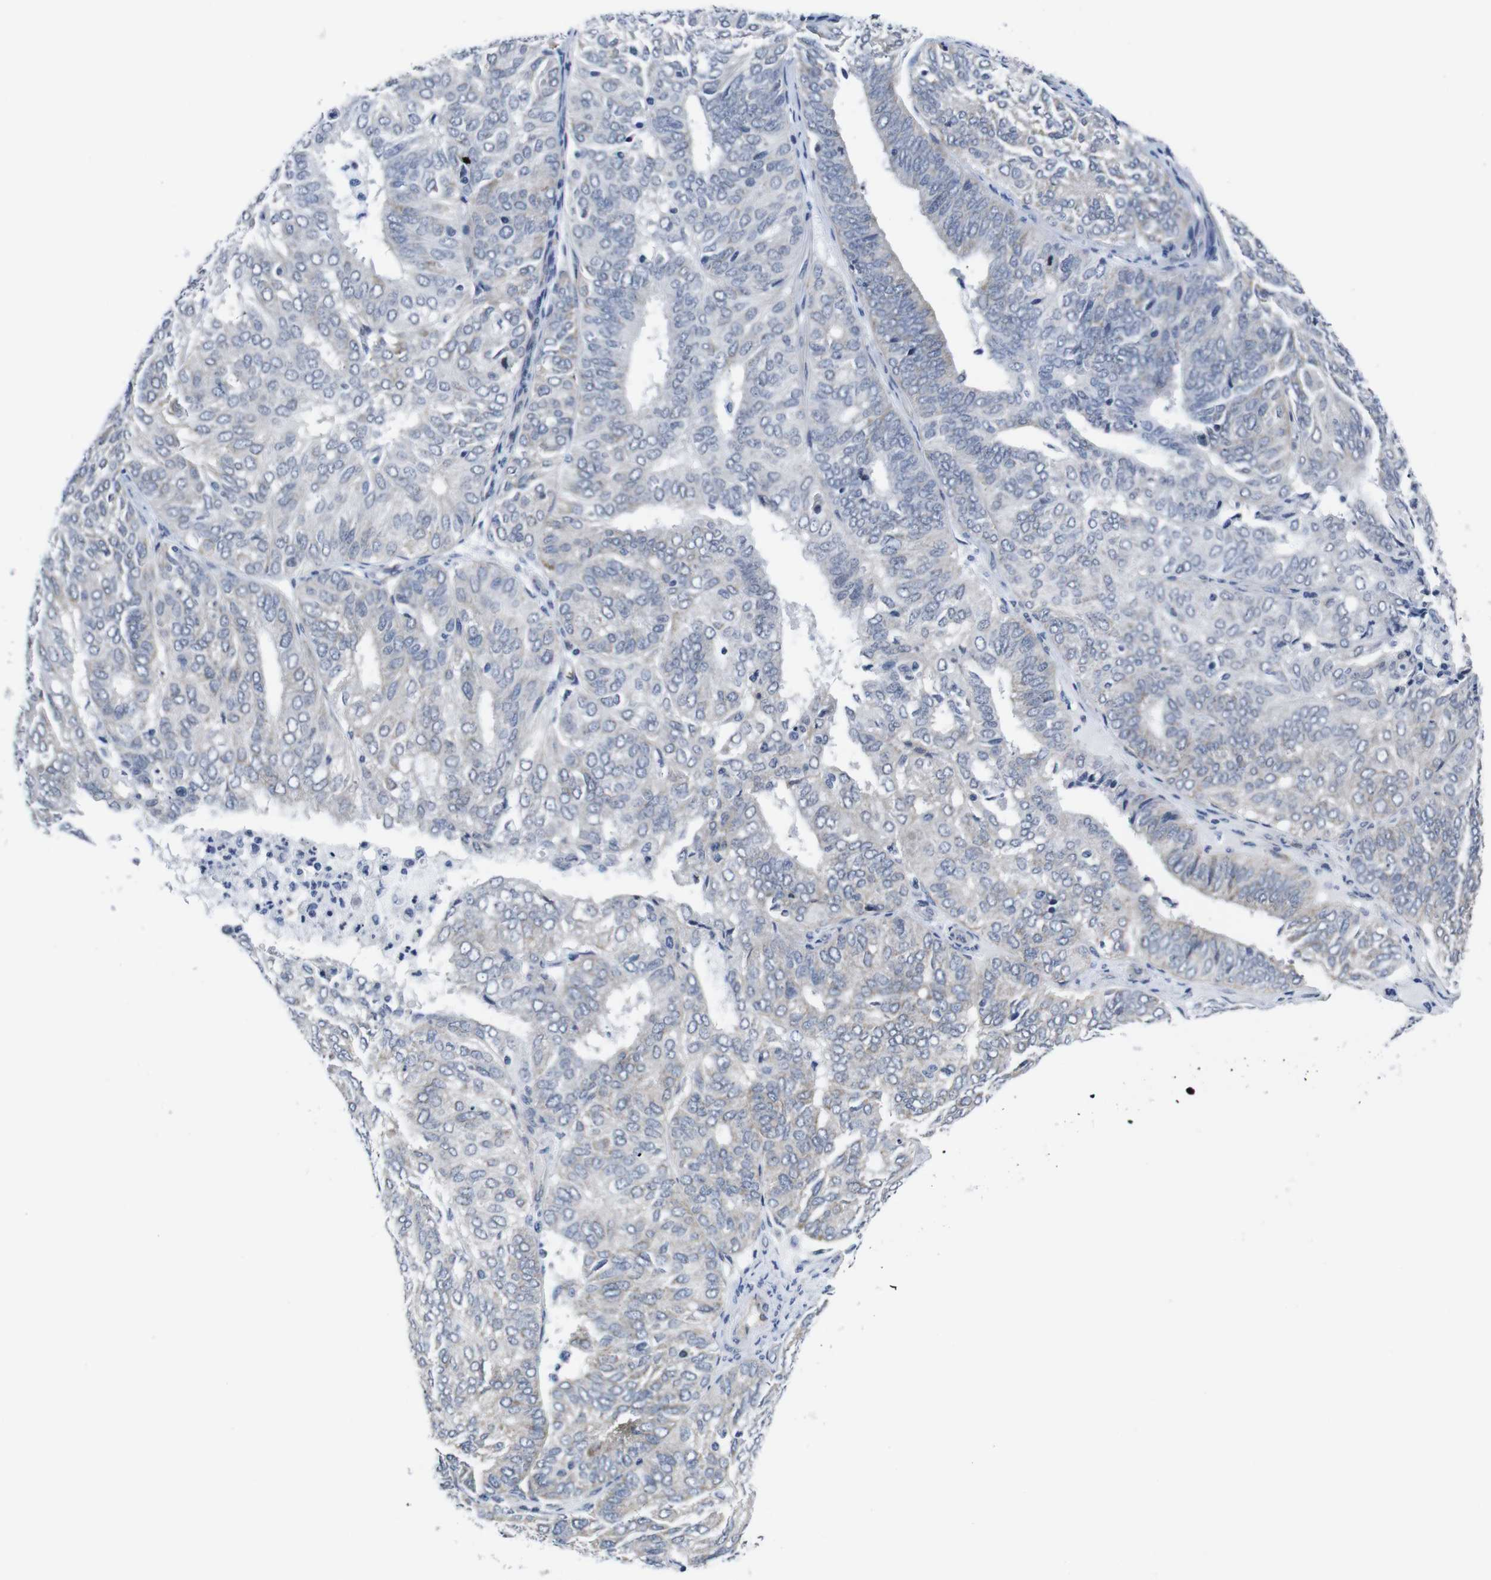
{"staining": {"intensity": "weak", "quantity": "<25%", "location": "cytoplasmic/membranous"}, "tissue": "endometrial cancer", "cell_type": "Tumor cells", "image_type": "cancer", "snomed": [{"axis": "morphology", "description": "Adenocarcinoma, NOS"}, {"axis": "topography", "description": "Uterus"}], "caption": "High power microscopy micrograph of an IHC photomicrograph of endometrial cancer, revealing no significant staining in tumor cells. Brightfield microscopy of IHC stained with DAB (brown) and hematoxylin (blue), captured at high magnification.", "gene": "SOCS3", "patient": {"sex": "female", "age": 60}}